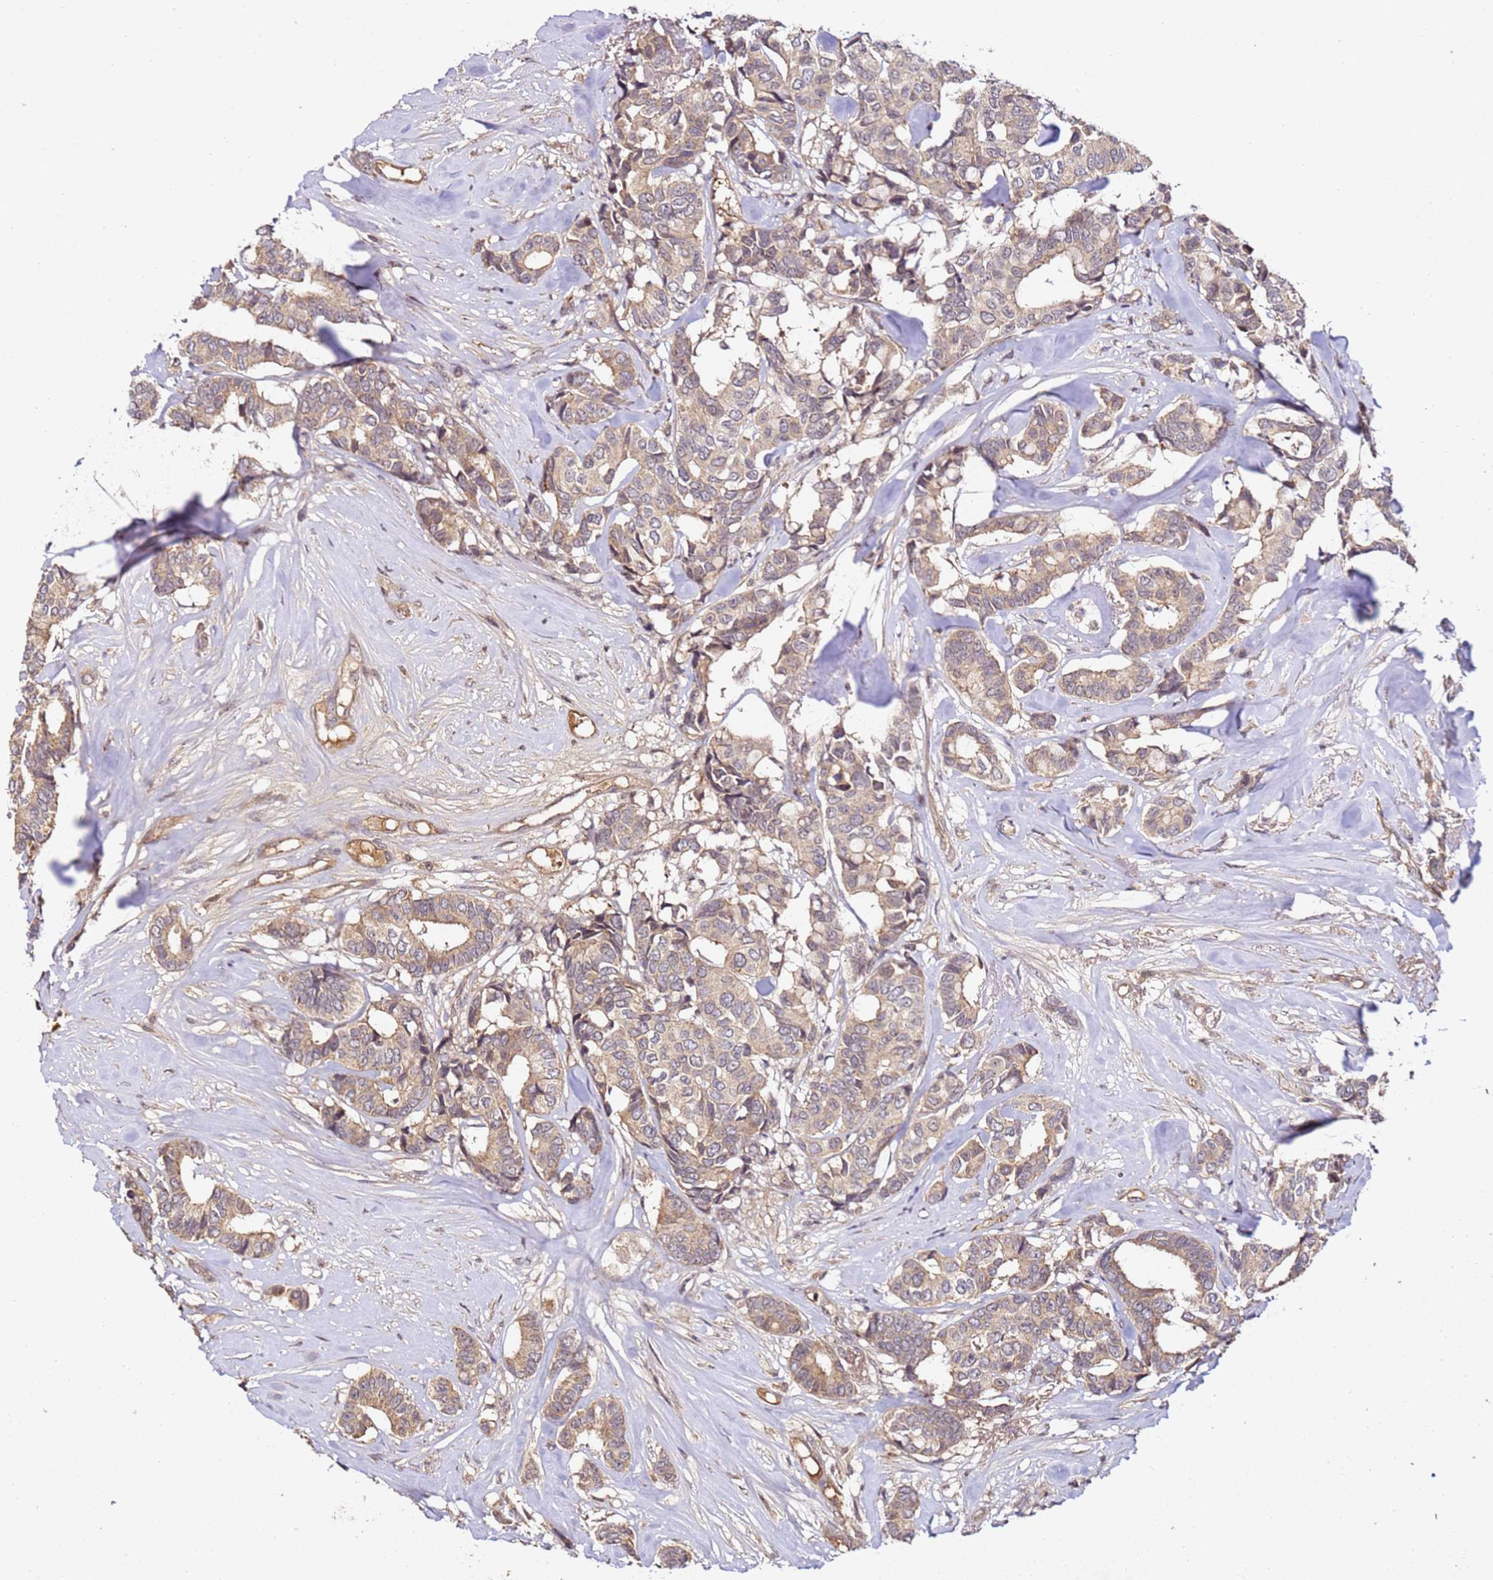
{"staining": {"intensity": "moderate", "quantity": ">75%", "location": "cytoplasmic/membranous"}, "tissue": "breast cancer", "cell_type": "Tumor cells", "image_type": "cancer", "snomed": [{"axis": "morphology", "description": "Duct carcinoma"}, {"axis": "topography", "description": "Breast"}], "caption": "A medium amount of moderate cytoplasmic/membranous expression is present in about >75% of tumor cells in breast cancer tissue. (DAB IHC with brightfield microscopy, high magnification).", "gene": "DDX27", "patient": {"sex": "female", "age": 87}}